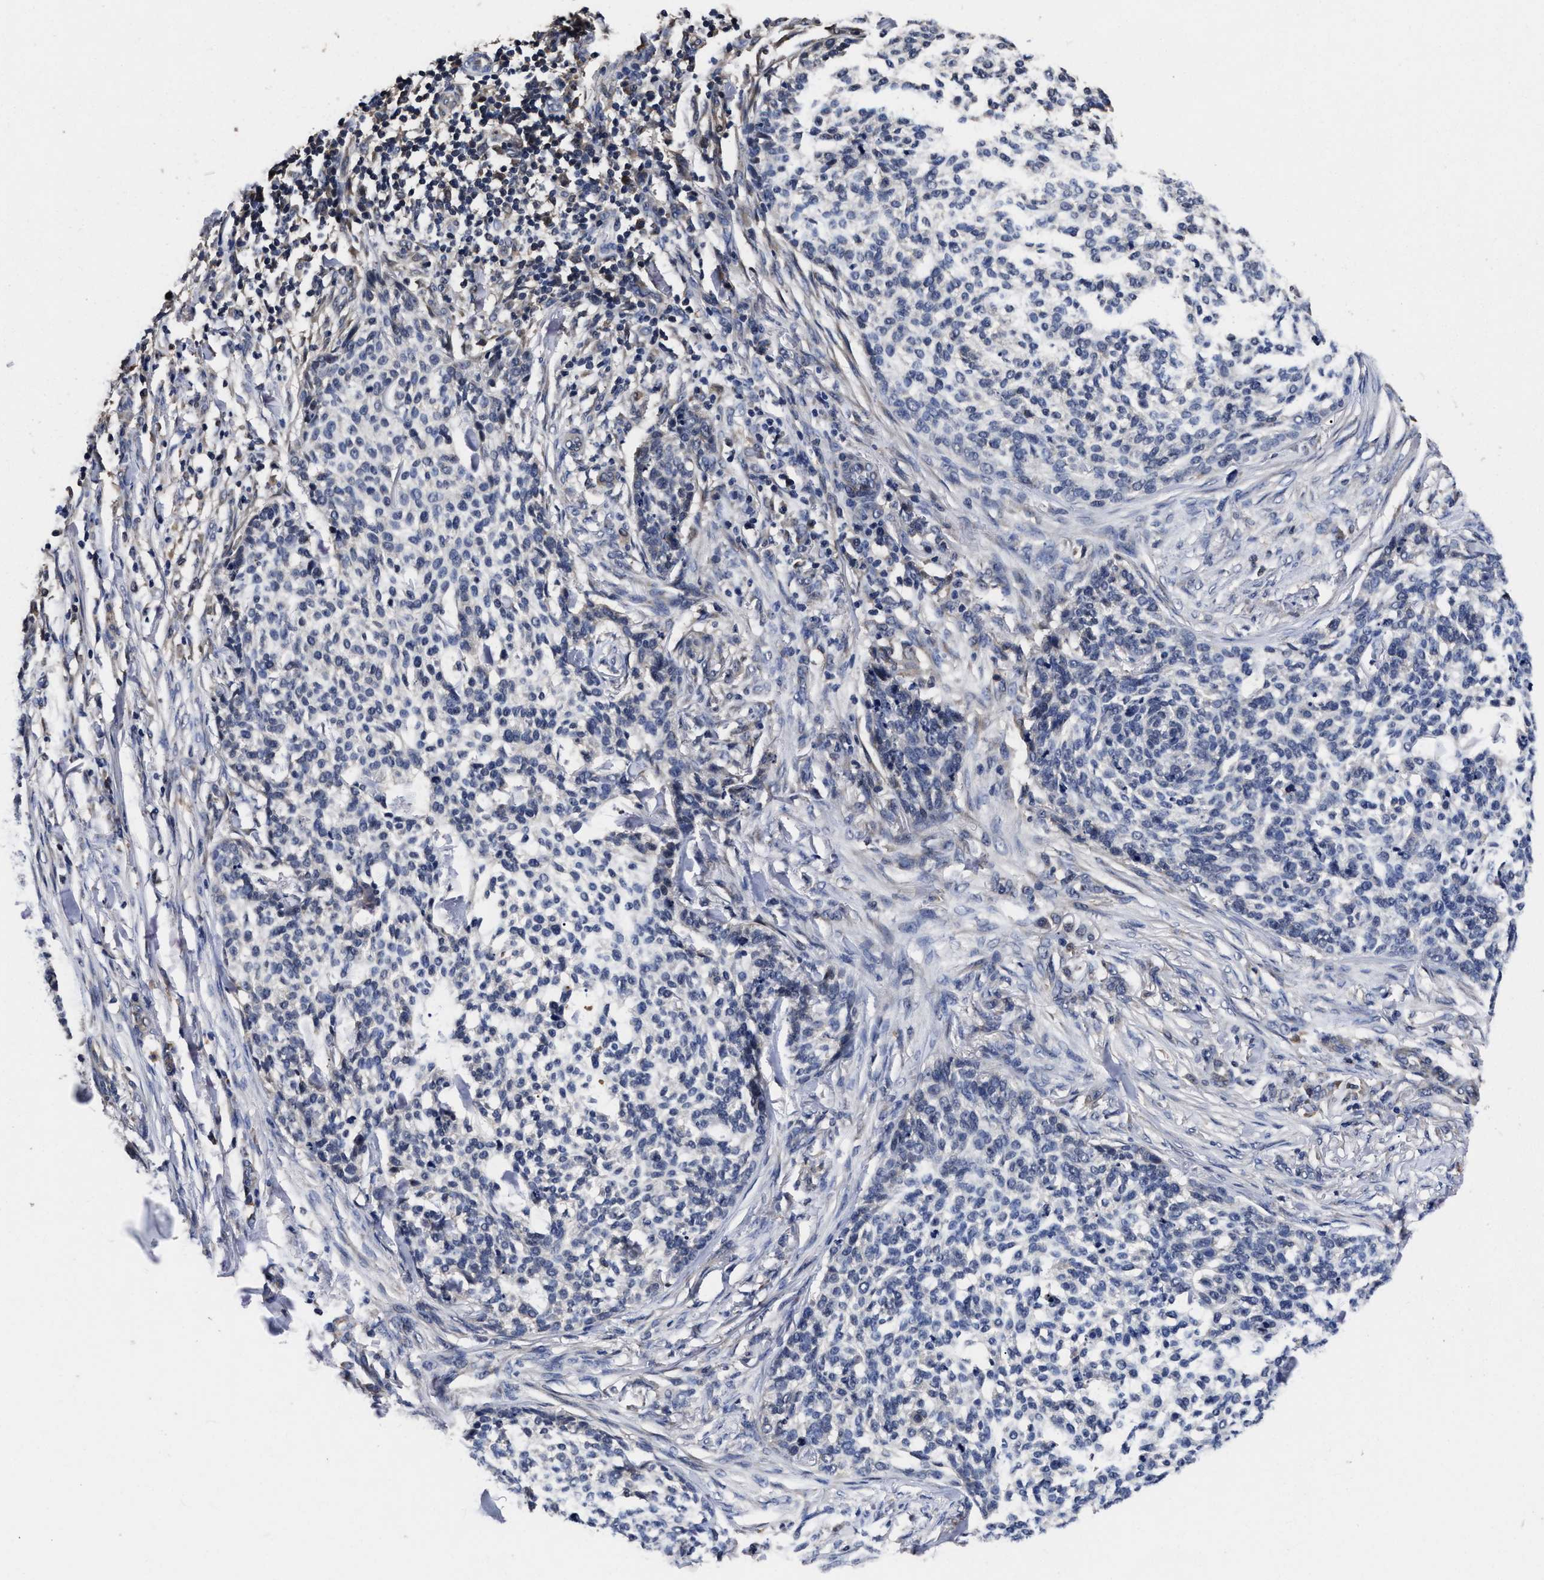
{"staining": {"intensity": "negative", "quantity": "none", "location": "none"}, "tissue": "skin cancer", "cell_type": "Tumor cells", "image_type": "cancer", "snomed": [{"axis": "morphology", "description": "Basal cell carcinoma"}, {"axis": "topography", "description": "Skin"}], "caption": "Histopathology image shows no significant protein positivity in tumor cells of basal cell carcinoma (skin). Nuclei are stained in blue.", "gene": "SOCS5", "patient": {"sex": "female", "age": 64}}